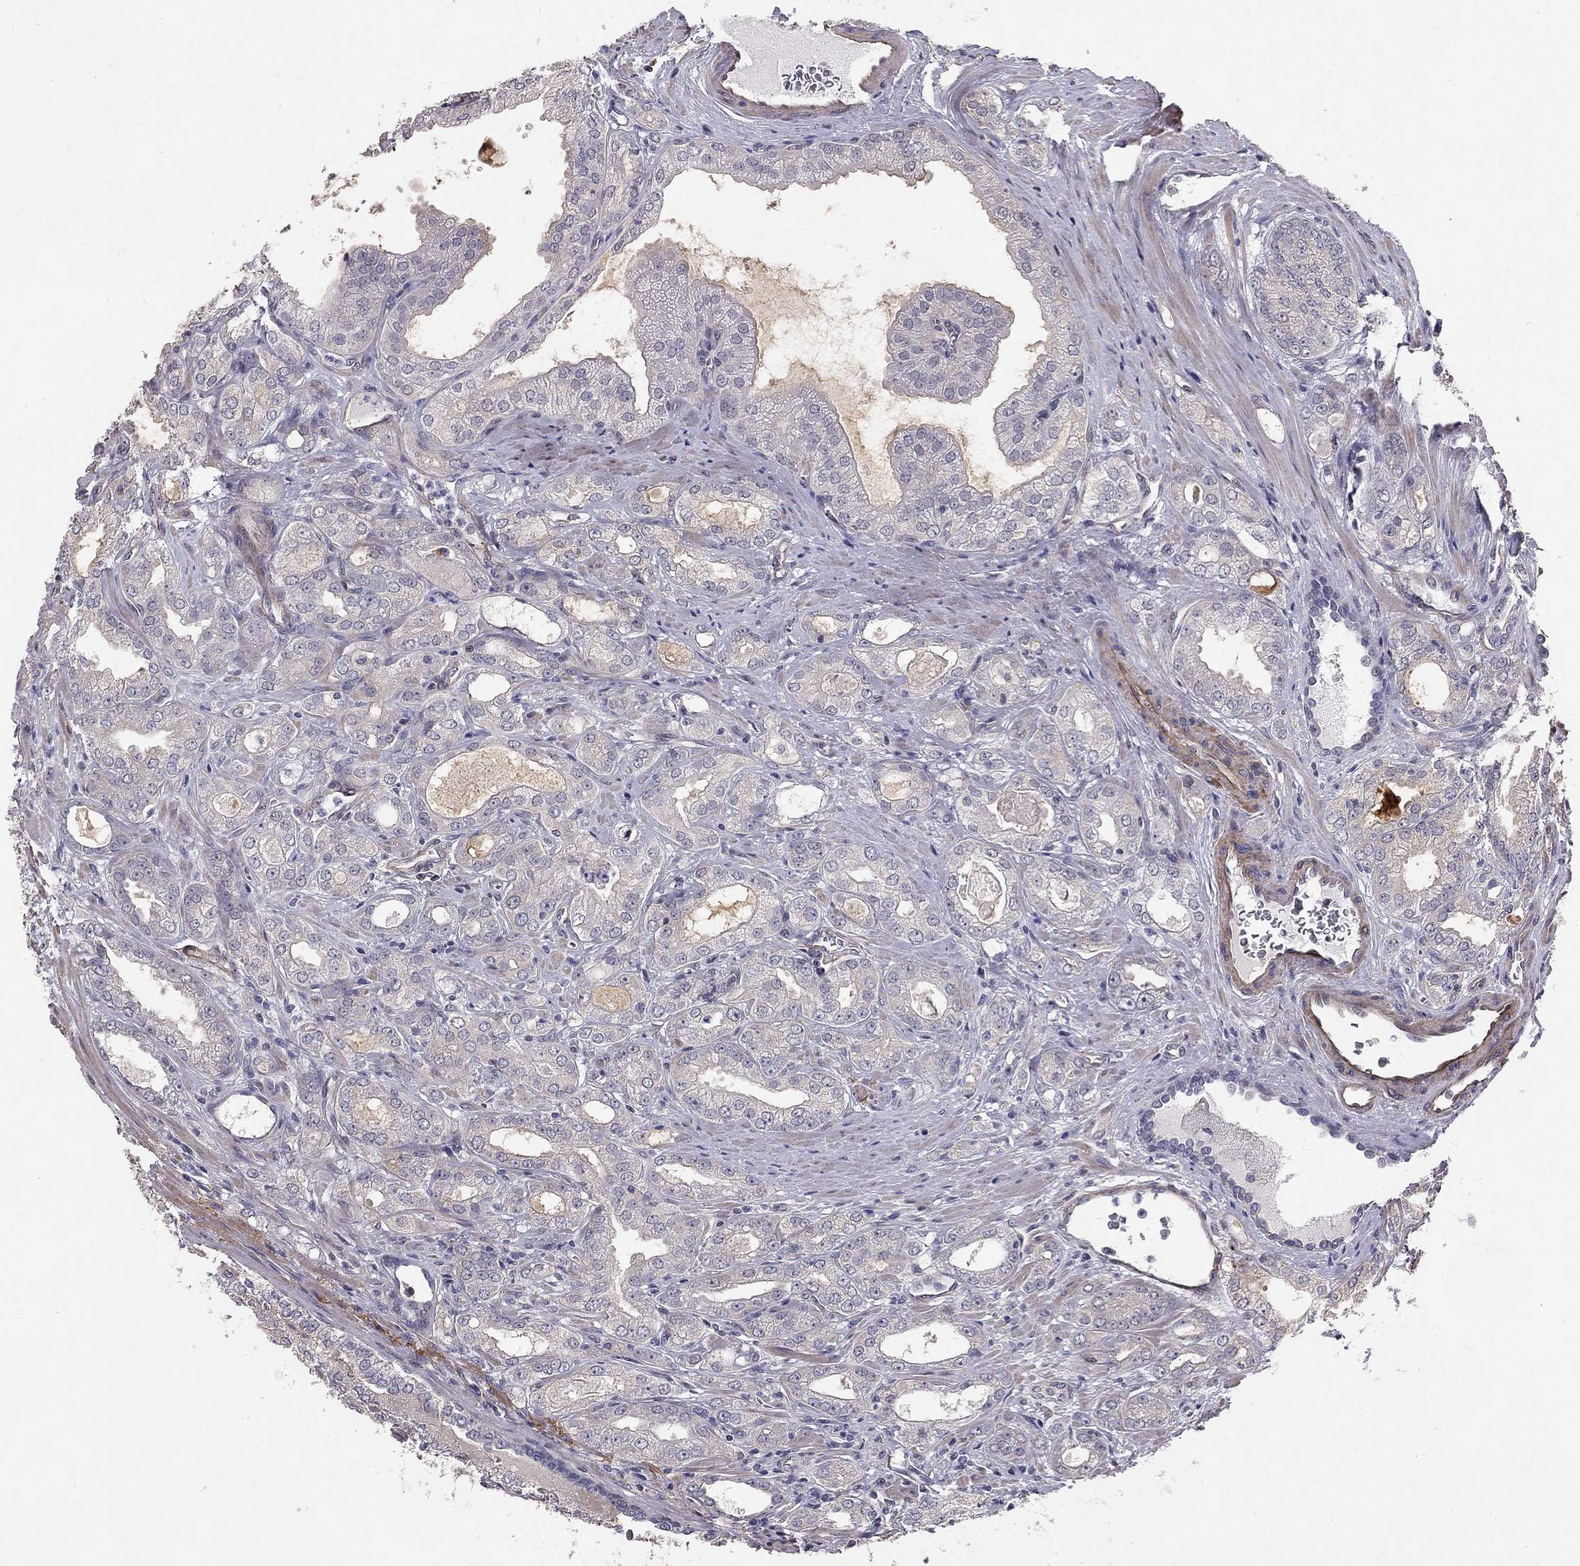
{"staining": {"intensity": "negative", "quantity": "none", "location": "none"}, "tissue": "prostate cancer", "cell_type": "Tumor cells", "image_type": "cancer", "snomed": [{"axis": "morphology", "description": "Adenocarcinoma, NOS"}, {"axis": "morphology", "description": "Adenocarcinoma, High grade"}, {"axis": "topography", "description": "Prostate"}], "caption": "Tumor cells are negative for protein expression in human prostate adenocarcinoma (high-grade).", "gene": "GJB4", "patient": {"sex": "male", "age": 70}}